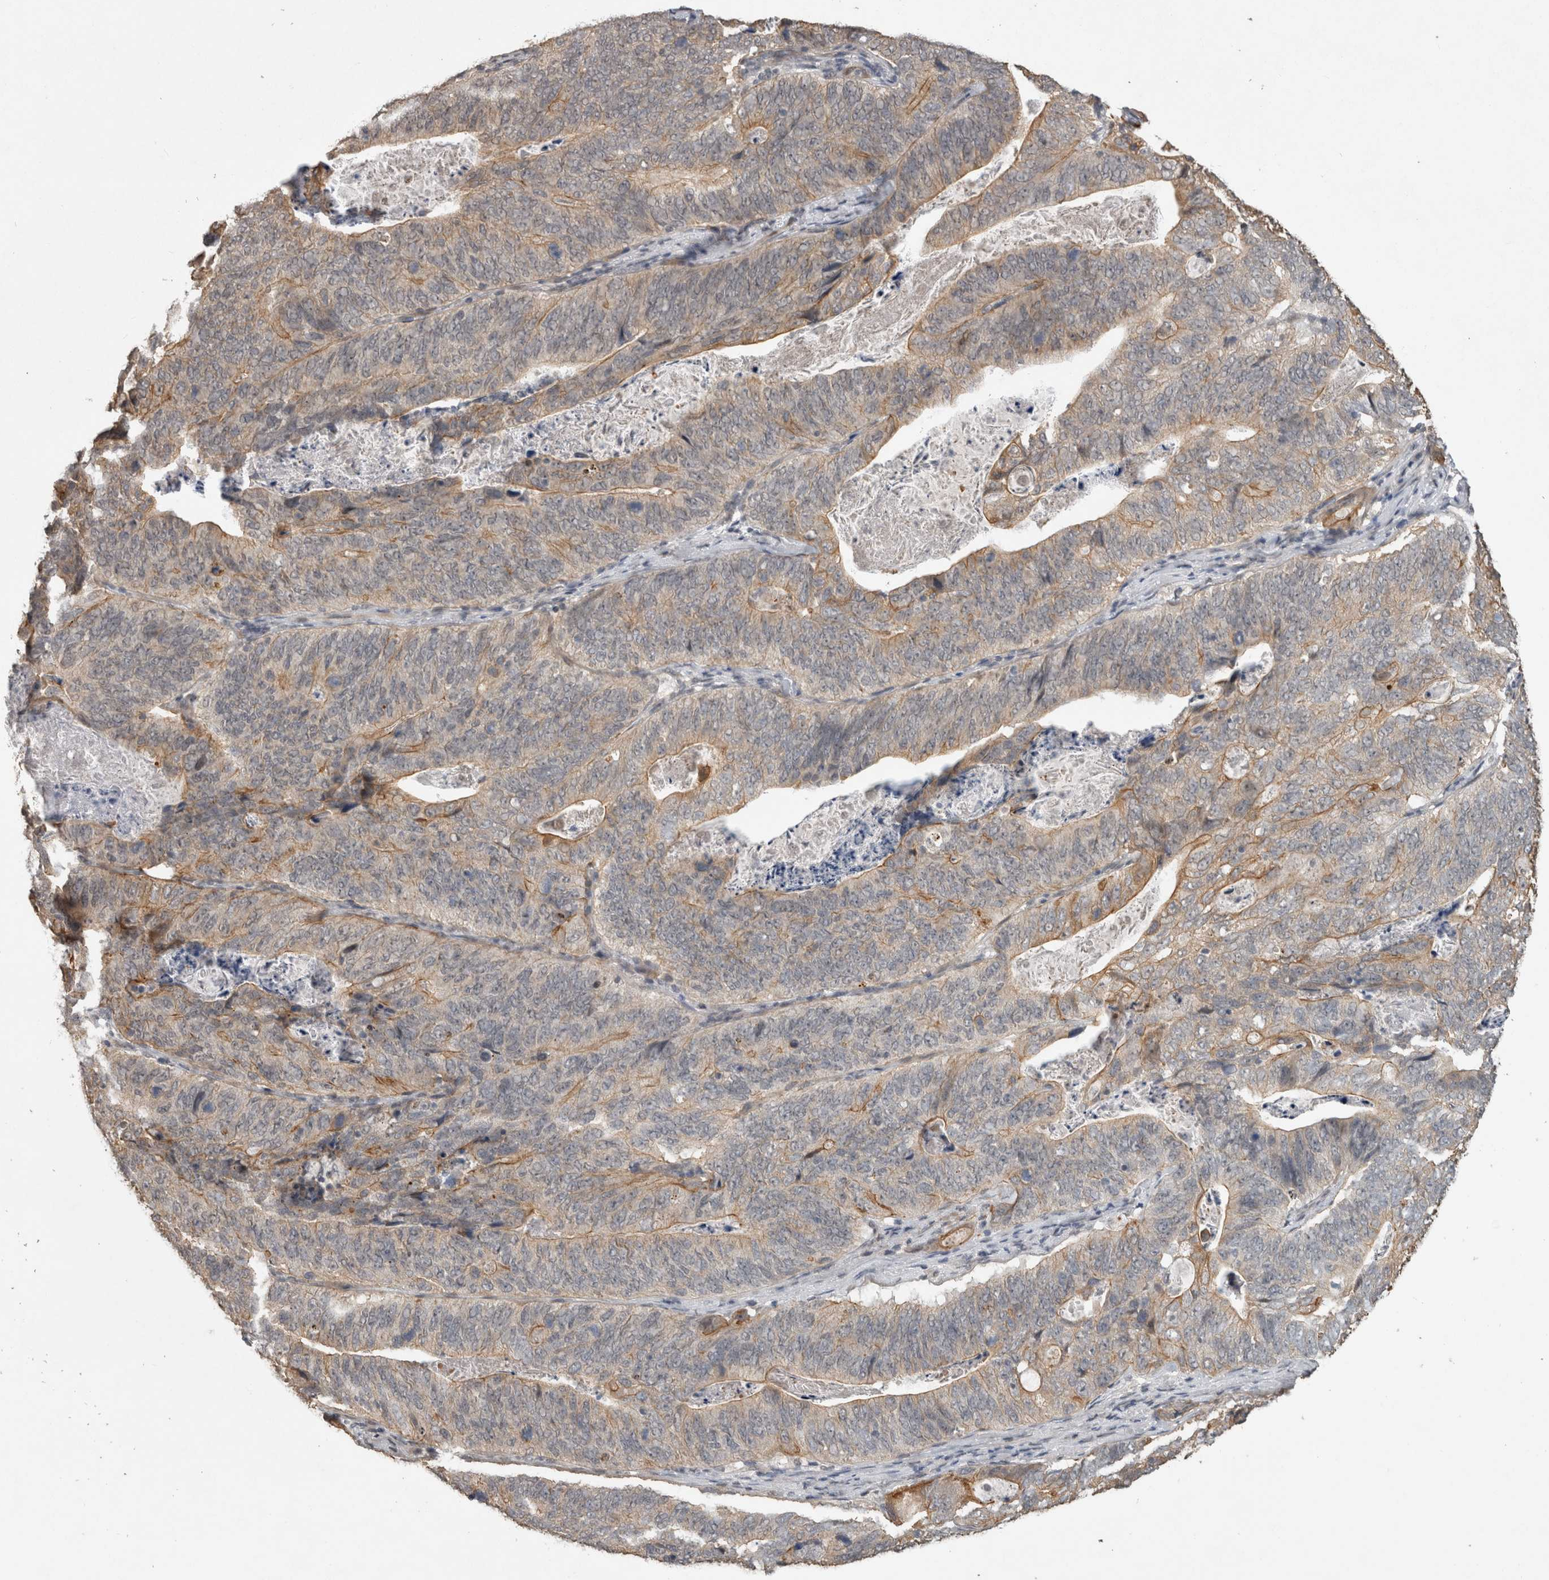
{"staining": {"intensity": "moderate", "quantity": "<25%", "location": "cytoplasmic/membranous"}, "tissue": "stomach cancer", "cell_type": "Tumor cells", "image_type": "cancer", "snomed": [{"axis": "morphology", "description": "Normal tissue, NOS"}, {"axis": "morphology", "description": "Adenocarcinoma, NOS"}, {"axis": "topography", "description": "Stomach"}], "caption": "Immunohistochemistry (IHC) (DAB) staining of human stomach cancer shows moderate cytoplasmic/membranous protein positivity in about <25% of tumor cells.", "gene": "RHPN1", "patient": {"sex": "female", "age": 89}}